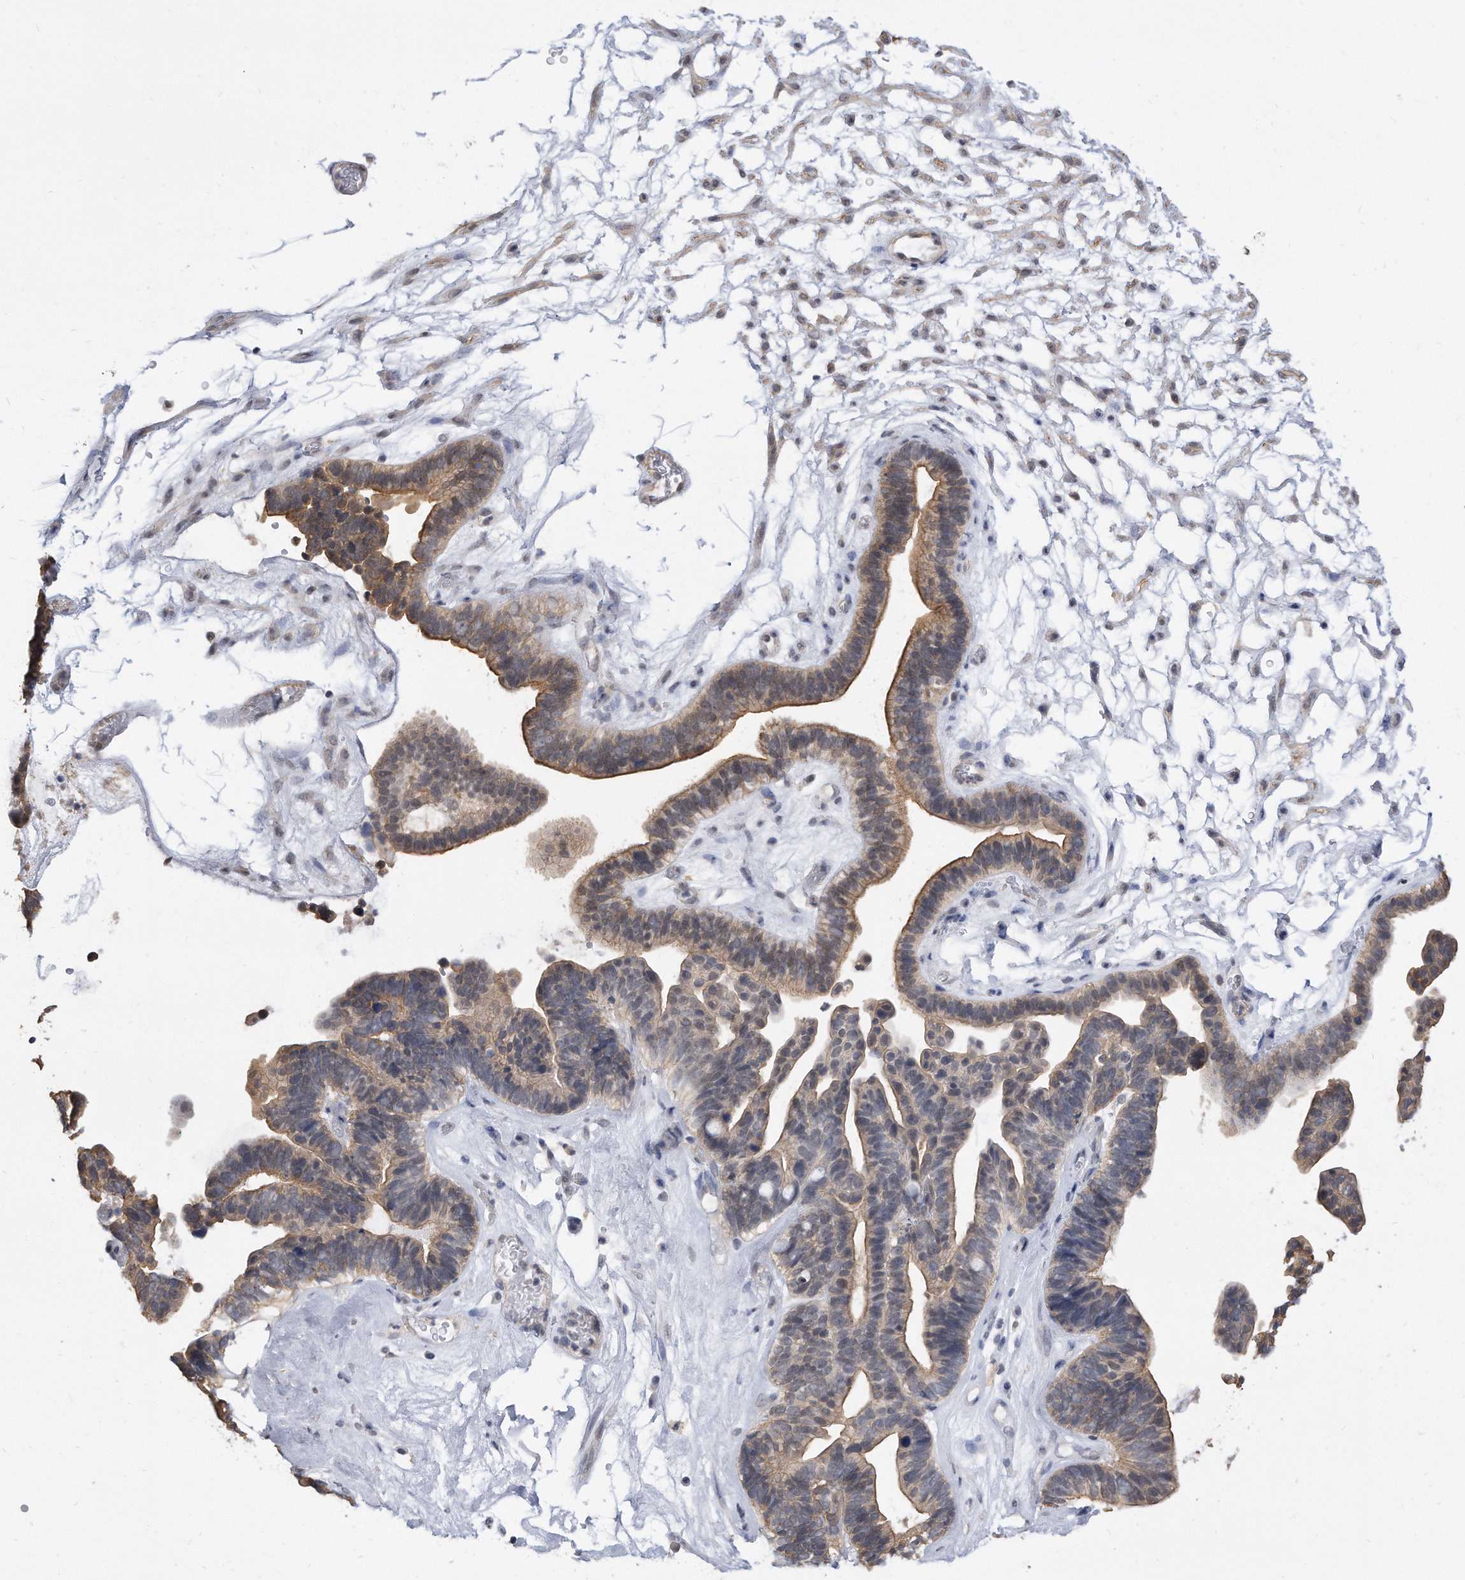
{"staining": {"intensity": "moderate", "quantity": ">75%", "location": "cytoplasmic/membranous"}, "tissue": "ovarian cancer", "cell_type": "Tumor cells", "image_type": "cancer", "snomed": [{"axis": "morphology", "description": "Cystadenocarcinoma, serous, NOS"}, {"axis": "topography", "description": "Ovary"}], "caption": "Brown immunohistochemical staining in human ovarian cancer shows moderate cytoplasmic/membranous positivity in about >75% of tumor cells. (DAB (3,3'-diaminobenzidine) IHC, brown staining for protein, blue staining for nuclei).", "gene": "TCP1", "patient": {"sex": "female", "age": 56}}